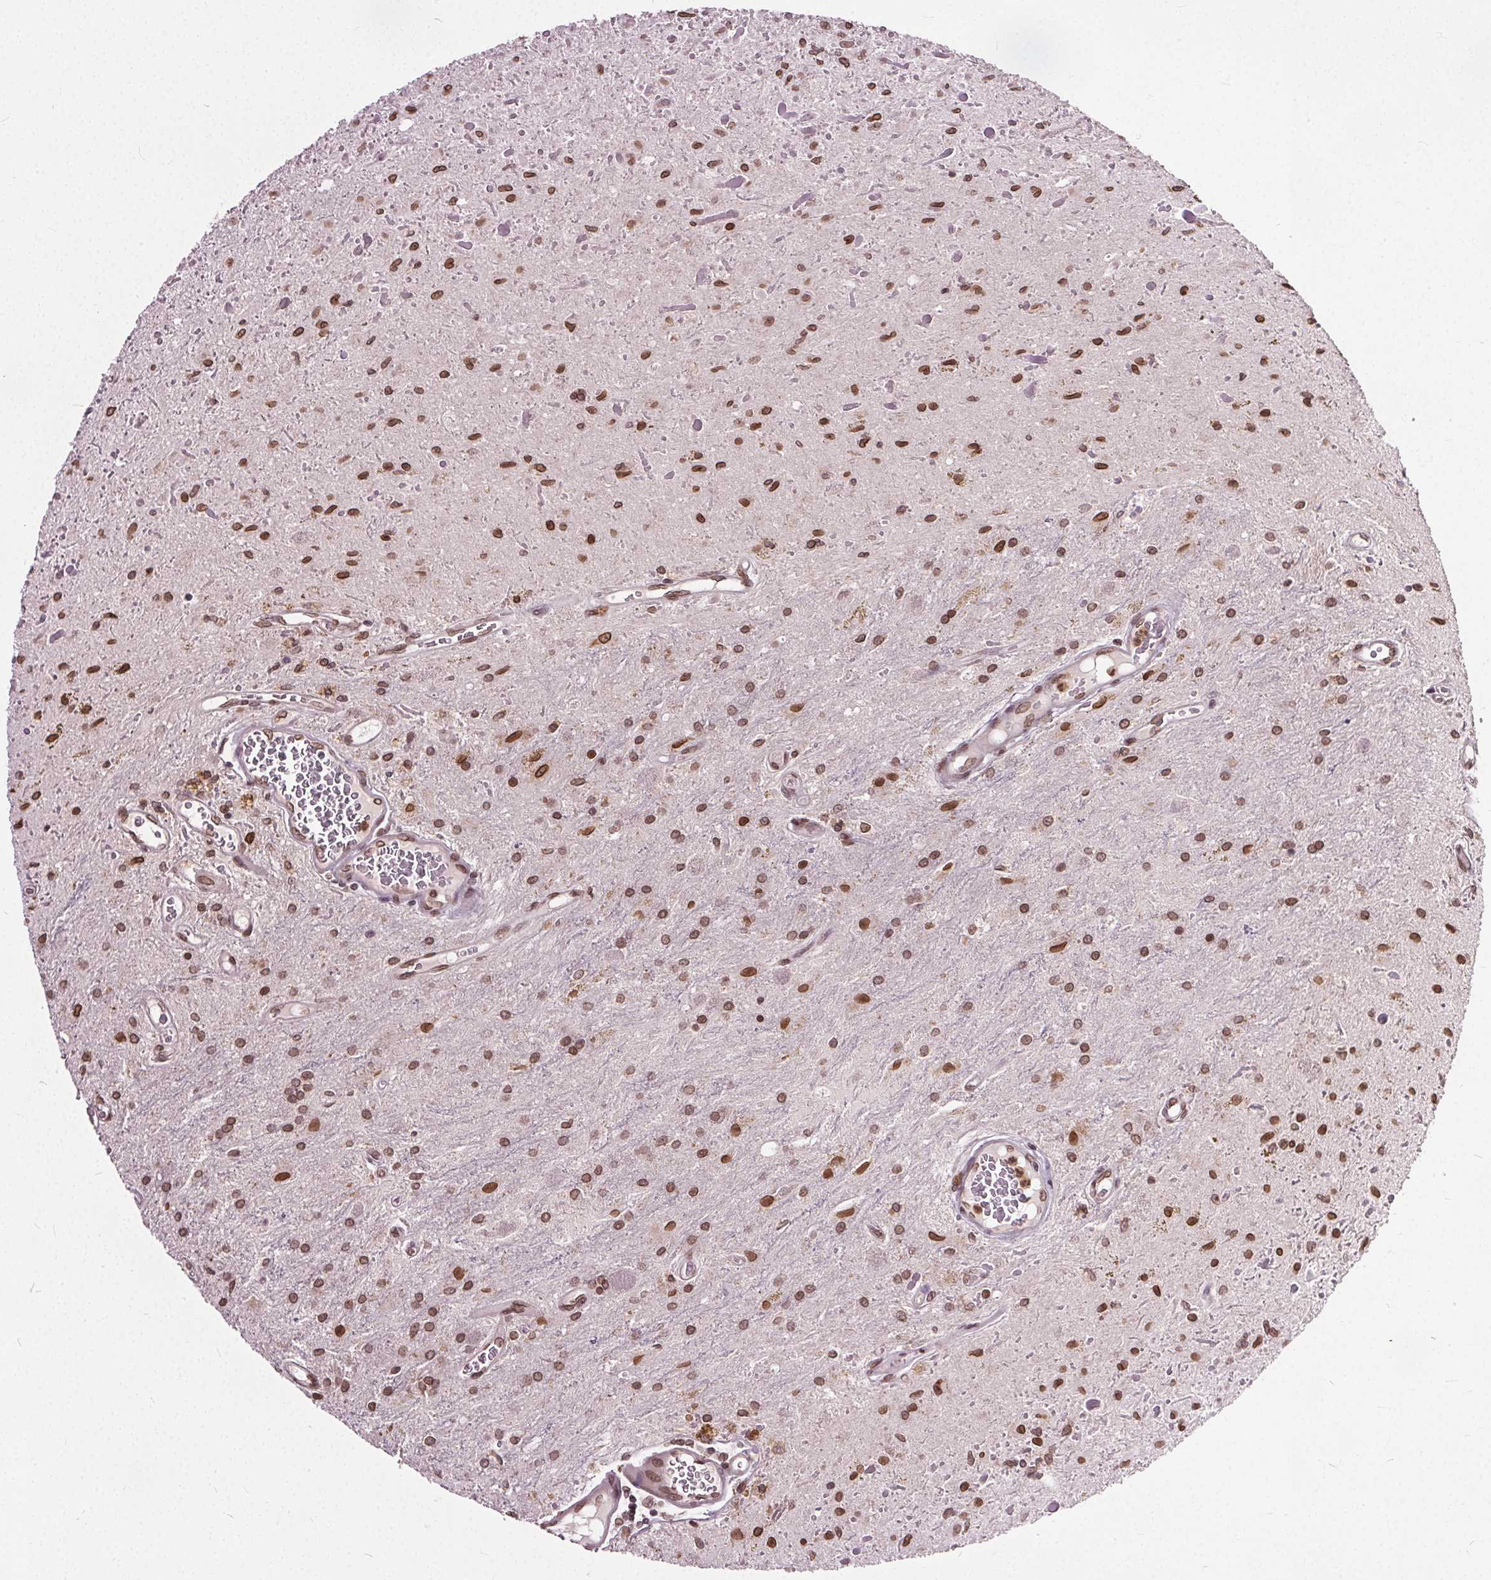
{"staining": {"intensity": "moderate", "quantity": ">75%", "location": "nuclear"}, "tissue": "glioma", "cell_type": "Tumor cells", "image_type": "cancer", "snomed": [{"axis": "morphology", "description": "Glioma, malignant, Low grade"}, {"axis": "topography", "description": "Cerebellum"}], "caption": "A brown stain highlights moderate nuclear expression of a protein in glioma tumor cells.", "gene": "TTC39C", "patient": {"sex": "female", "age": 14}}